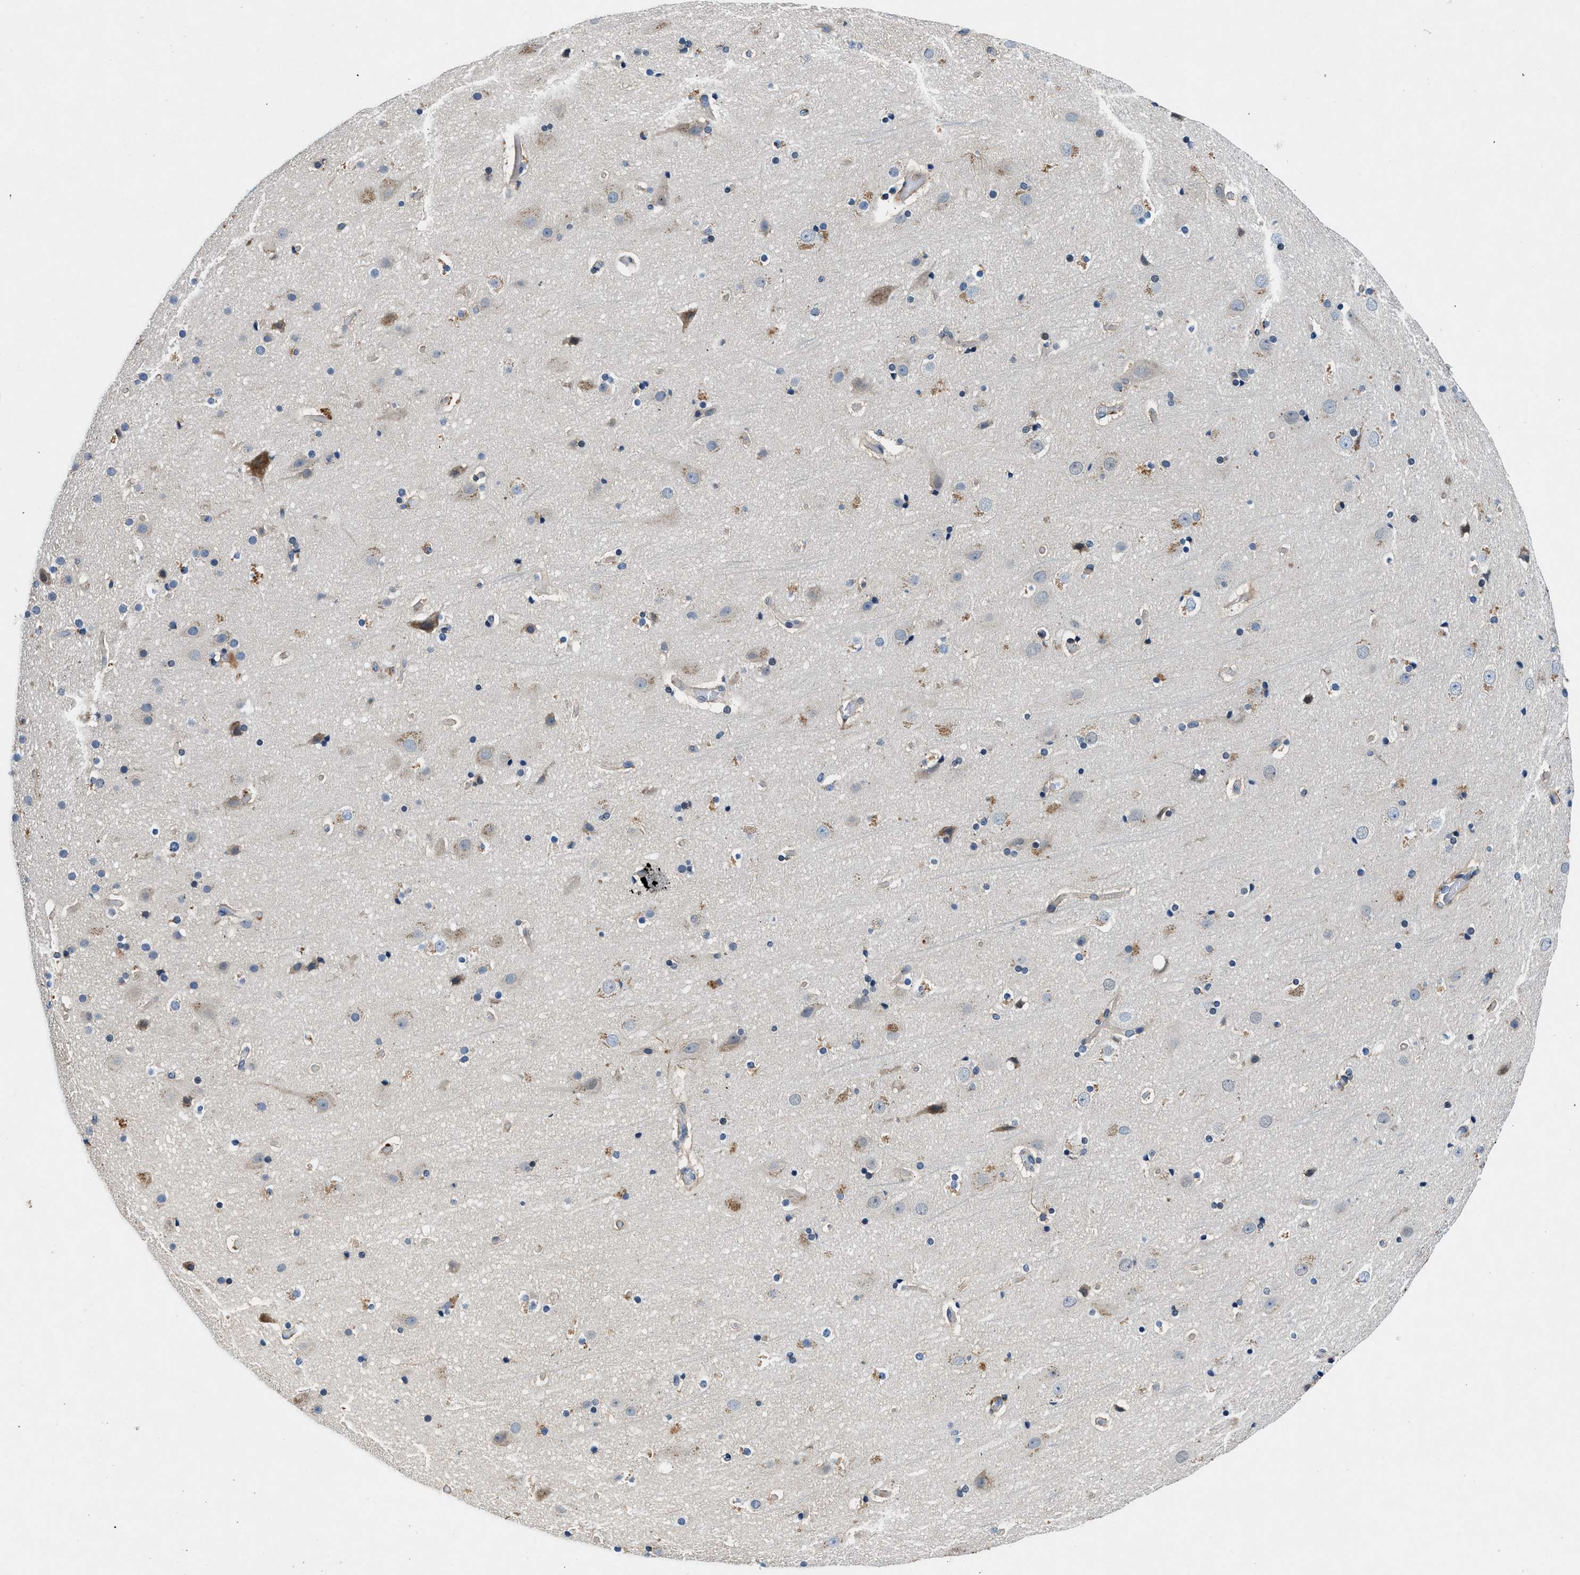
{"staining": {"intensity": "negative", "quantity": "none", "location": "none"}, "tissue": "cerebral cortex", "cell_type": "Endothelial cells", "image_type": "normal", "snomed": [{"axis": "morphology", "description": "Normal tissue, NOS"}, {"axis": "topography", "description": "Cerebral cortex"}], "caption": "IHC histopathology image of unremarkable cerebral cortex stained for a protein (brown), which demonstrates no staining in endothelial cells.", "gene": "COPS2", "patient": {"sex": "male", "age": 57}}